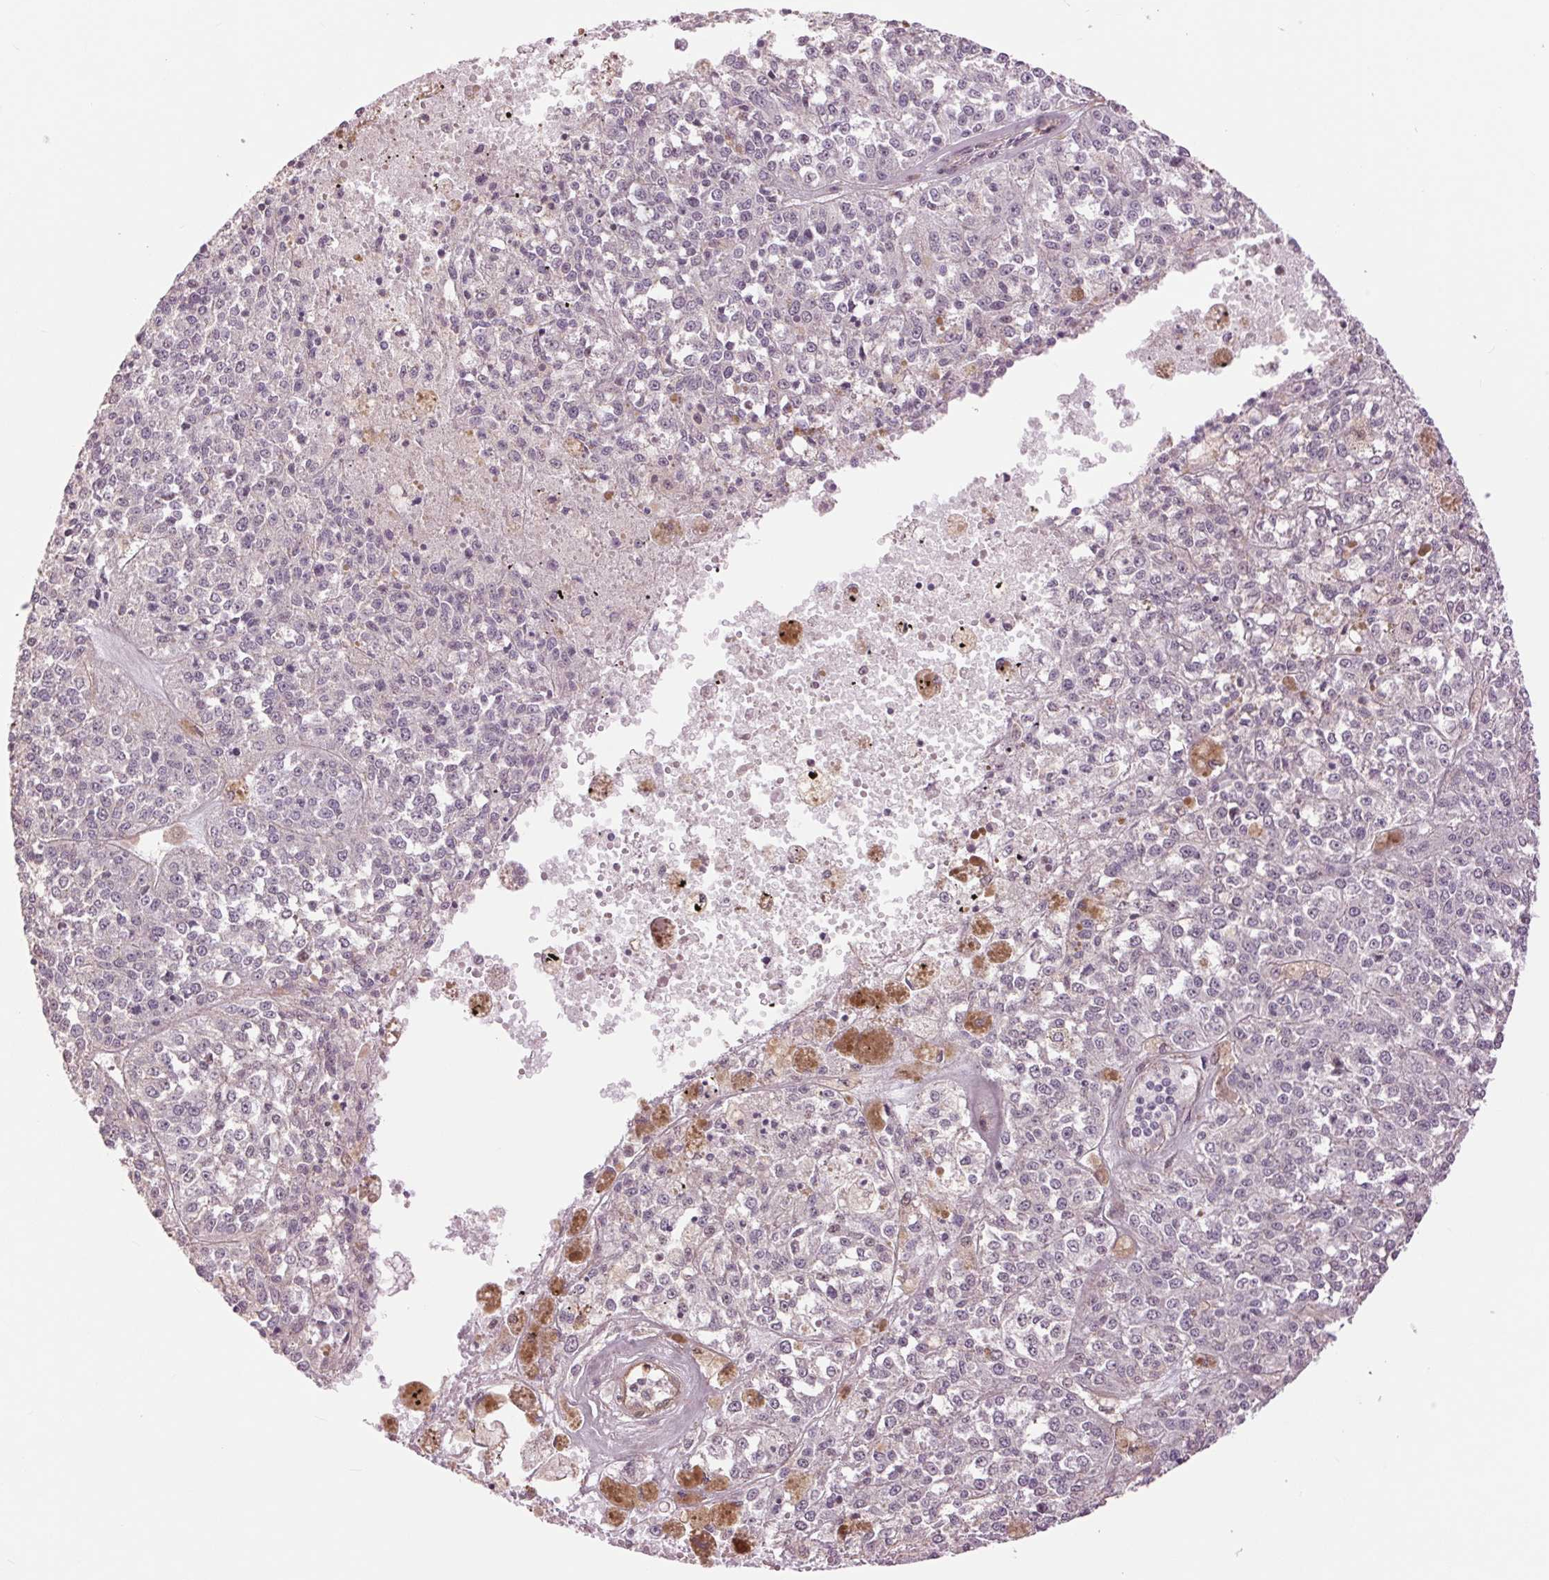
{"staining": {"intensity": "negative", "quantity": "none", "location": "none"}, "tissue": "melanoma", "cell_type": "Tumor cells", "image_type": "cancer", "snomed": [{"axis": "morphology", "description": "Malignant melanoma, Metastatic site"}, {"axis": "topography", "description": "Lymph node"}], "caption": "DAB (3,3'-diaminobenzidine) immunohistochemical staining of human malignant melanoma (metastatic site) reveals no significant staining in tumor cells. (Brightfield microscopy of DAB (3,3'-diaminobenzidine) immunohistochemistry (IHC) at high magnification).", "gene": "PALM", "patient": {"sex": "female", "age": 64}}